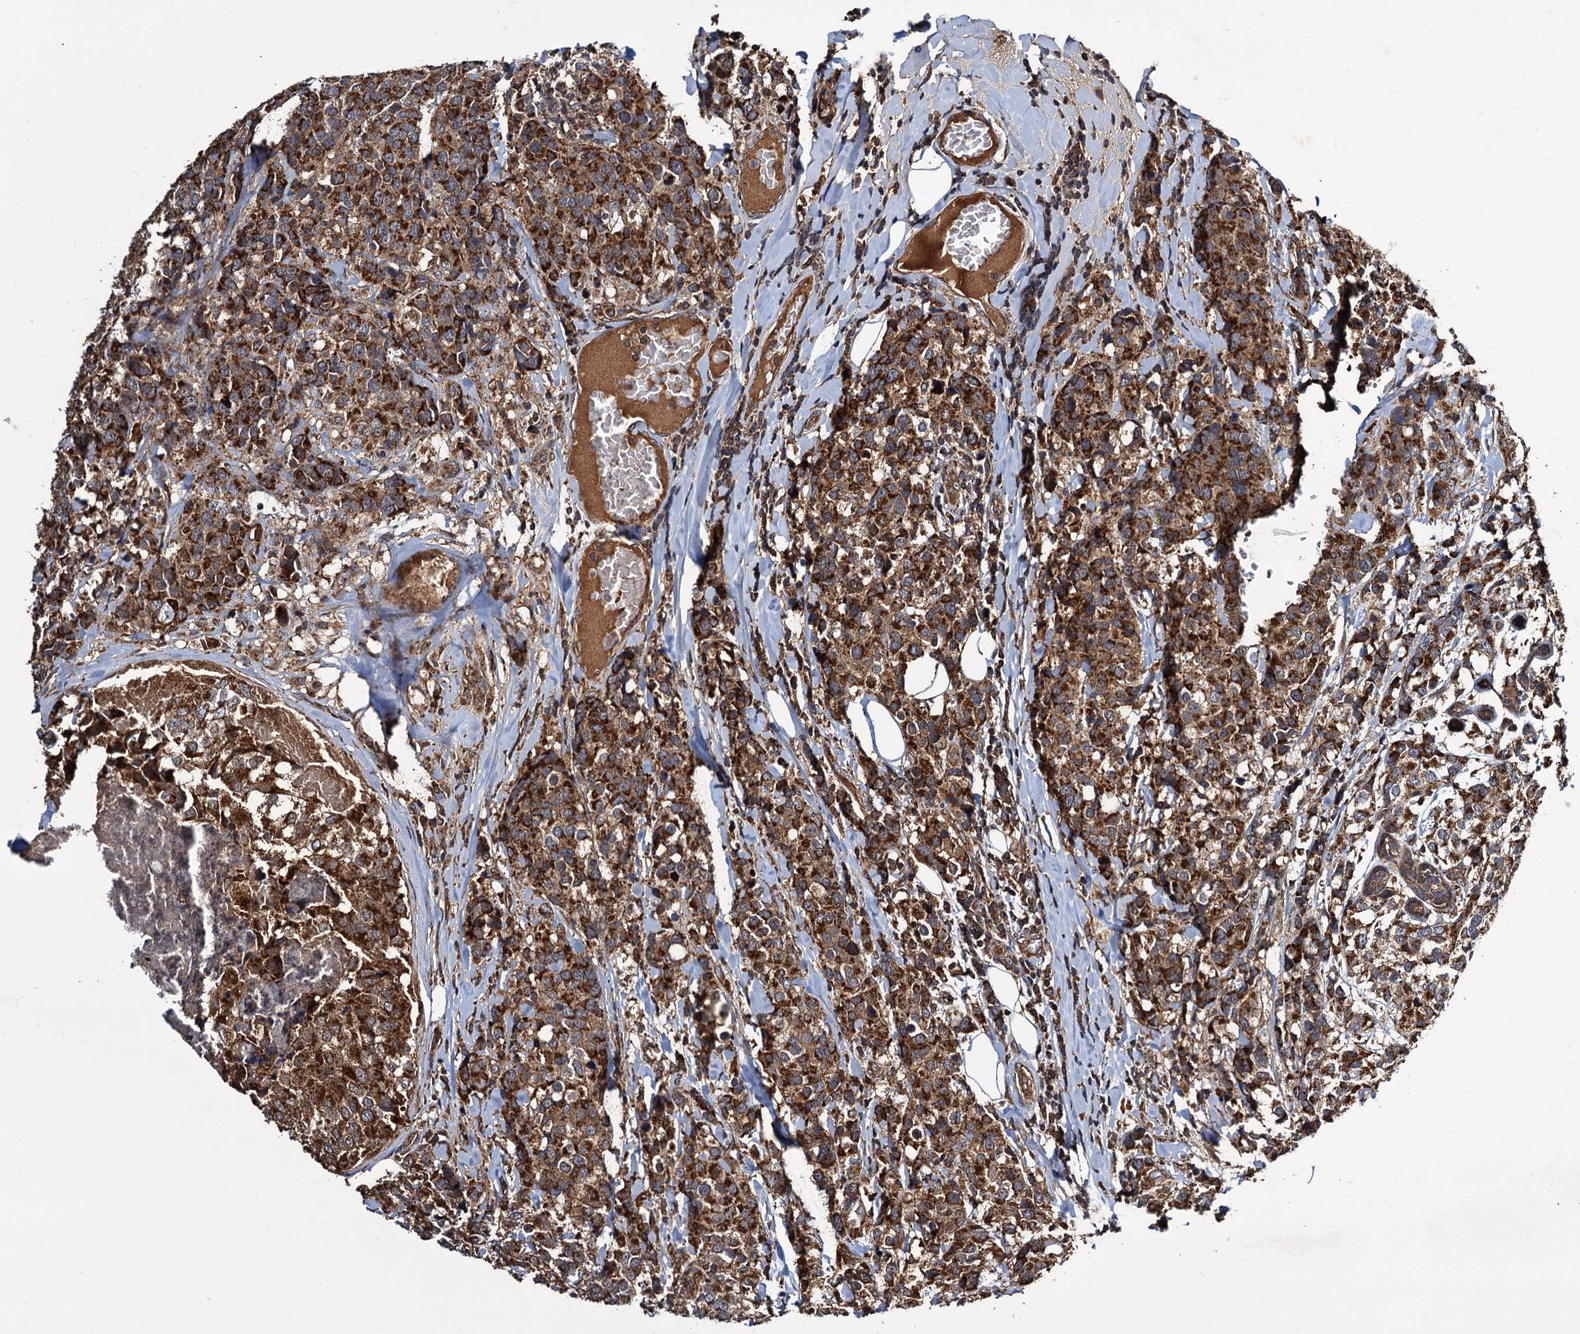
{"staining": {"intensity": "strong", "quantity": ">75%", "location": "cytoplasmic/membranous"}, "tissue": "breast cancer", "cell_type": "Tumor cells", "image_type": "cancer", "snomed": [{"axis": "morphology", "description": "Lobular carcinoma"}, {"axis": "topography", "description": "Breast"}], "caption": "IHC (DAB) staining of human breast lobular carcinoma displays strong cytoplasmic/membranous protein expression in about >75% of tumor cells.", "gene": "MRPL42", "patient": {"sex": "female", "age": 59}}